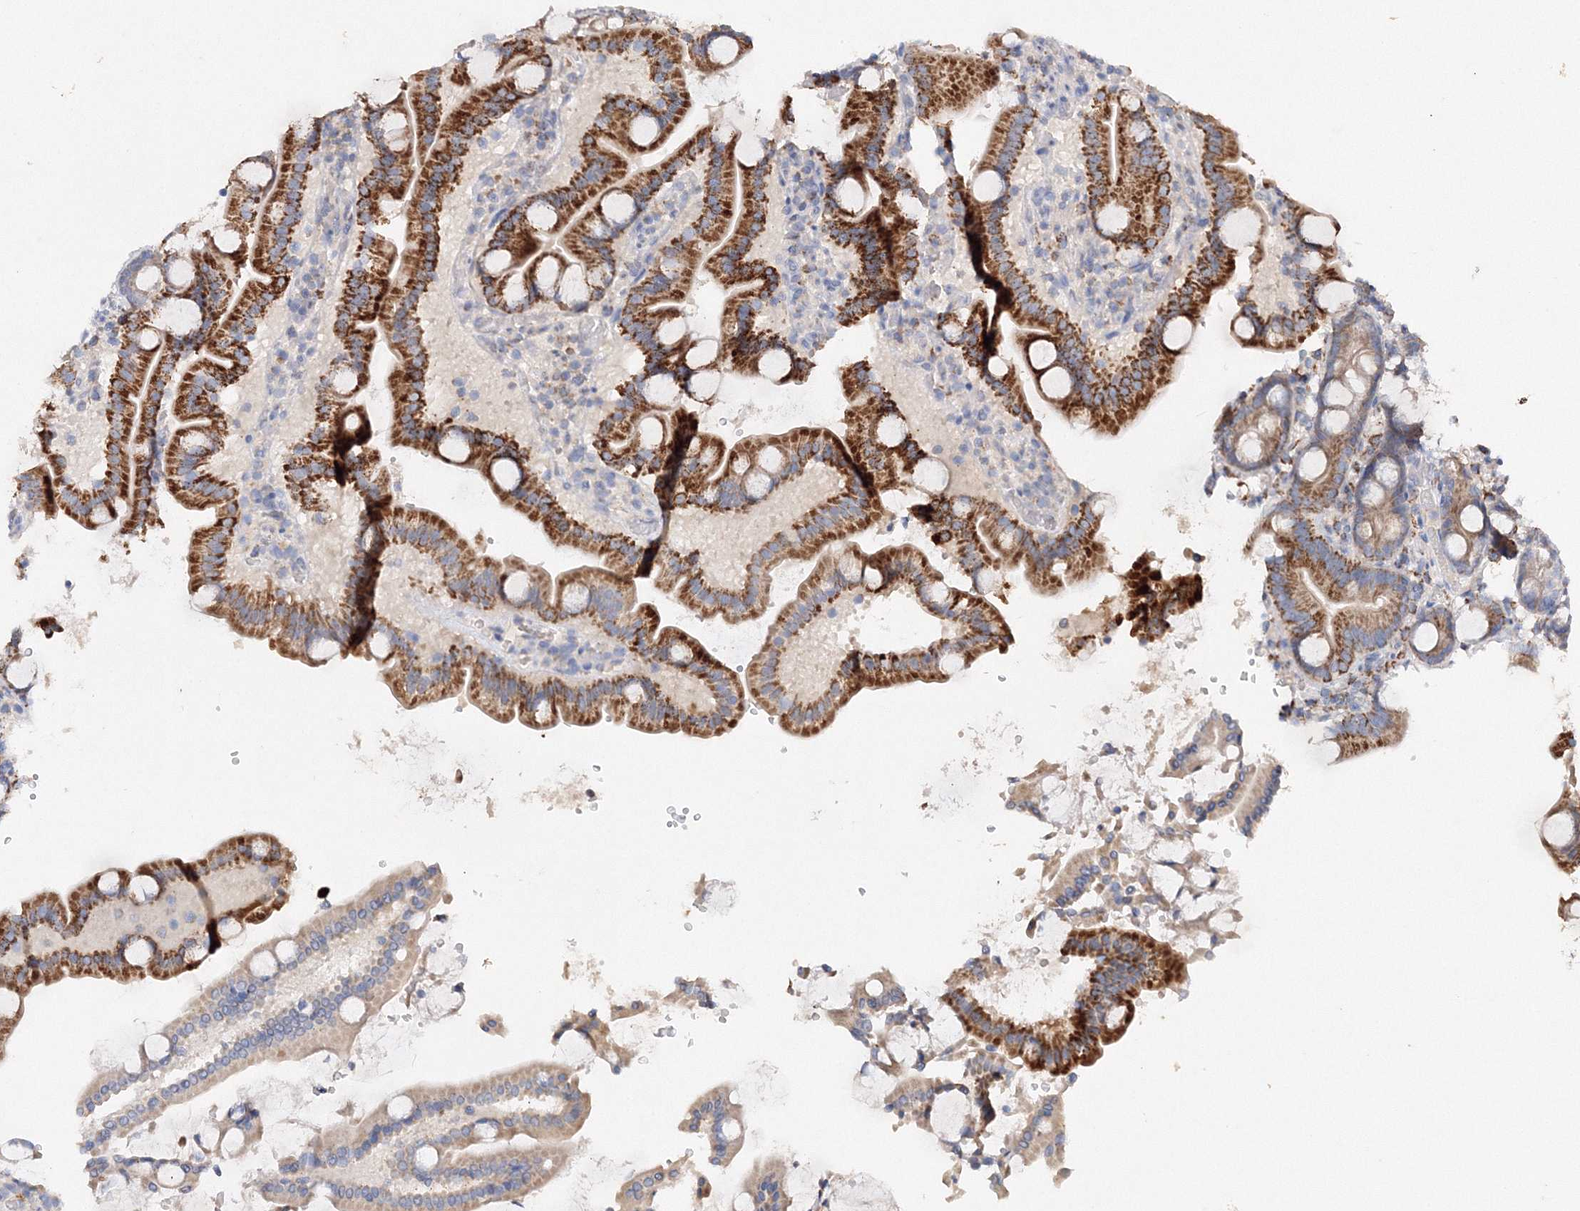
{"staining": {"intensity": "strong", "quantity": "25%-75%", "location": "cytoplasmic/membranous"}, "tissue": "duodenum", "cell_type": "Glandular cells", "image_type": "normal", "snomed": [{"axis": "morphology", "description": "Normal tissue, NOS"}, {"axis": "topography", "description": "Duodenum"}], "caption": "Benign duodenum demonstrates strong cytoplasmic/membranous positivity in approximately 25%-75% of glandular cells The protein is stained brown, and the nuclei are stained in blue (DAB (3,3'-diaminobenzidine) IHC with brightfield microscopy, high magnification)..", "gene": "GLS", "patient": {"sex": "male", "age": 55}}